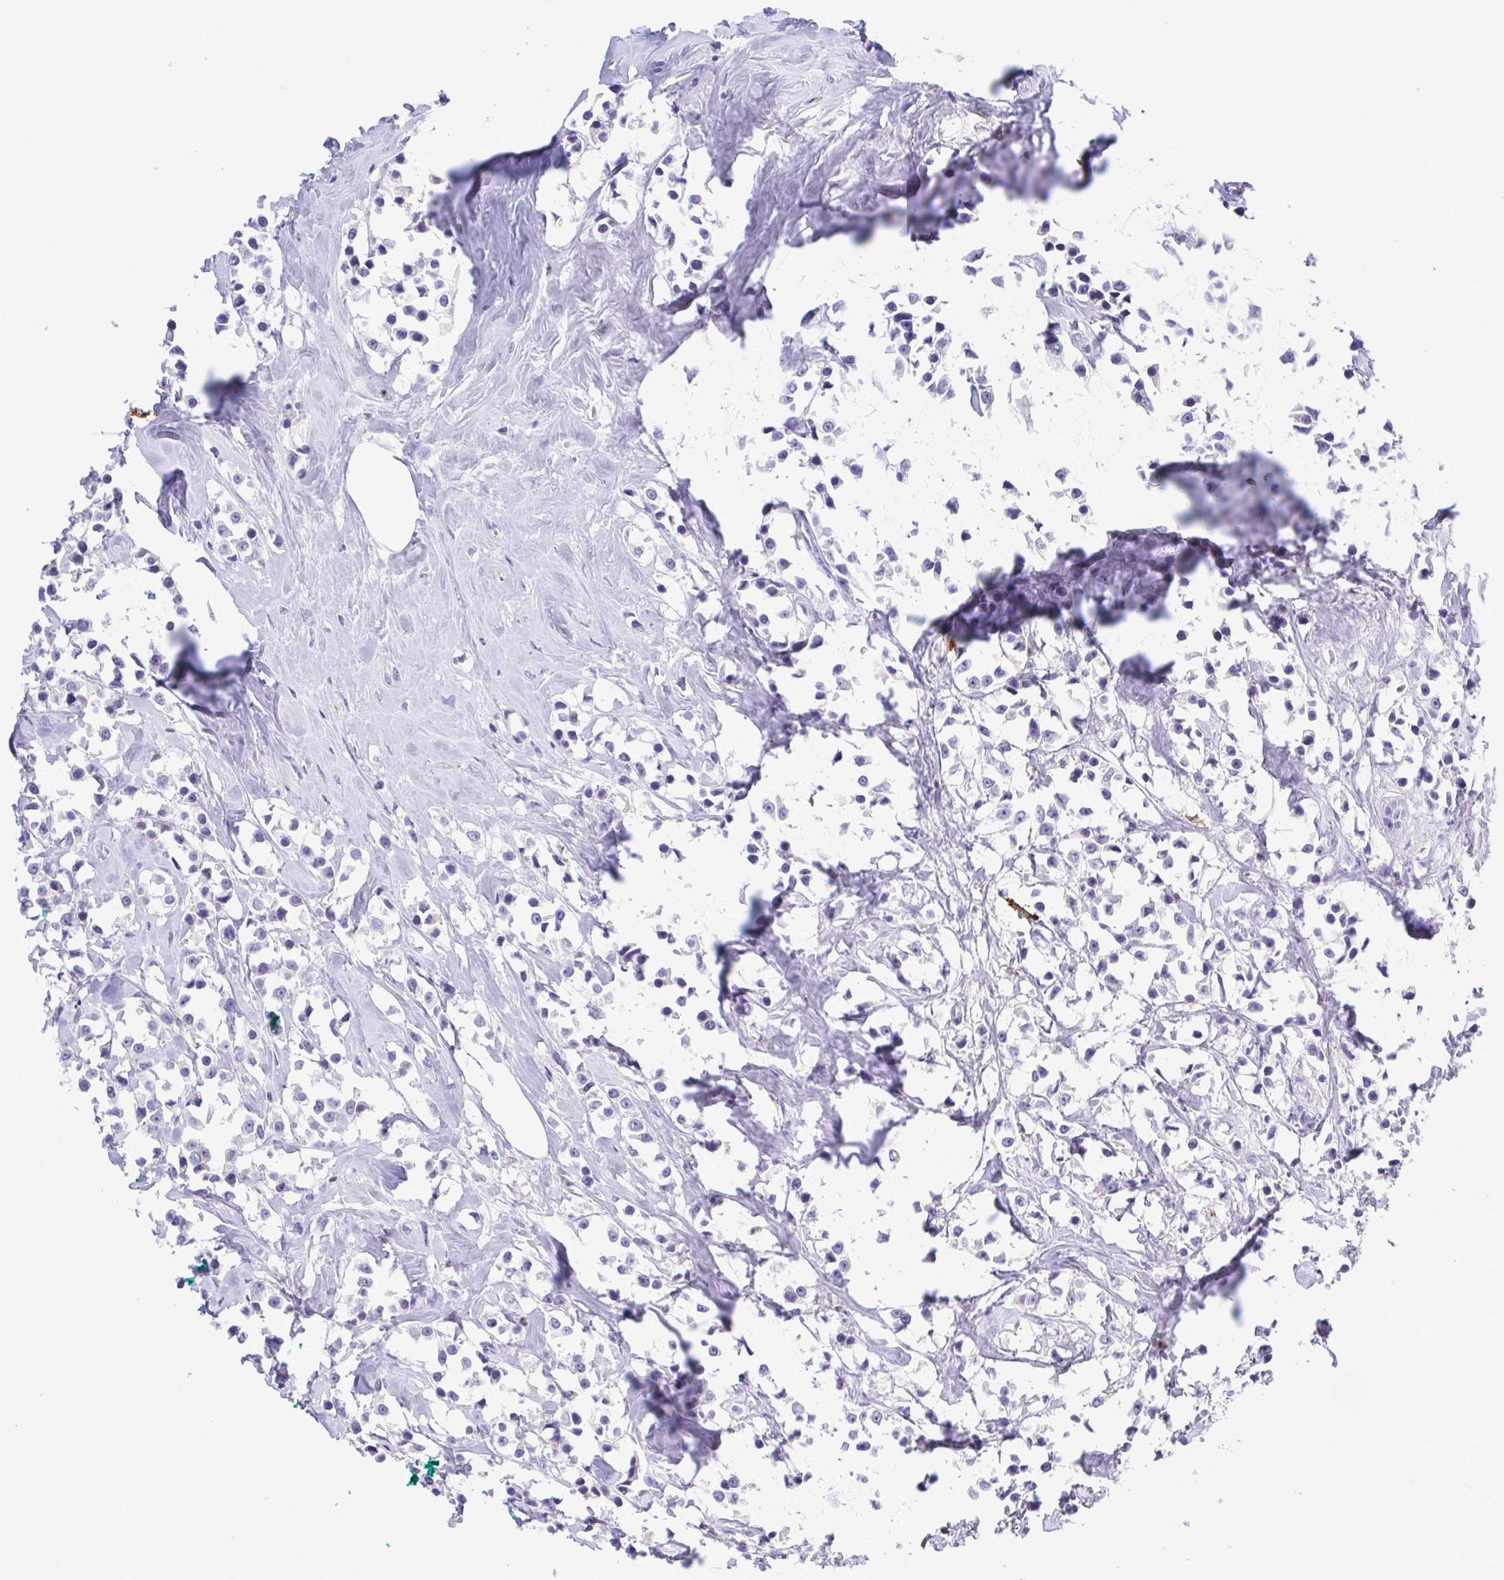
{"staining": {"intensity": "negative", "quantity": "none", "location": "none"}, "tissue": "breast cancer", "cell_type": "Tumor cells", "image_type": "cancer", "snomed": [{"axis": "morphology", "description": "Duct carcinoma"}, {"axis": "topography", "description": "Breast"}], "caption": "Micrograph shows no protein expression in tumor cells of intraductal carcinoma (breast) tissue.", "gene": "PGLYRP1", "patient": {"sex": "female", "age": 80}}